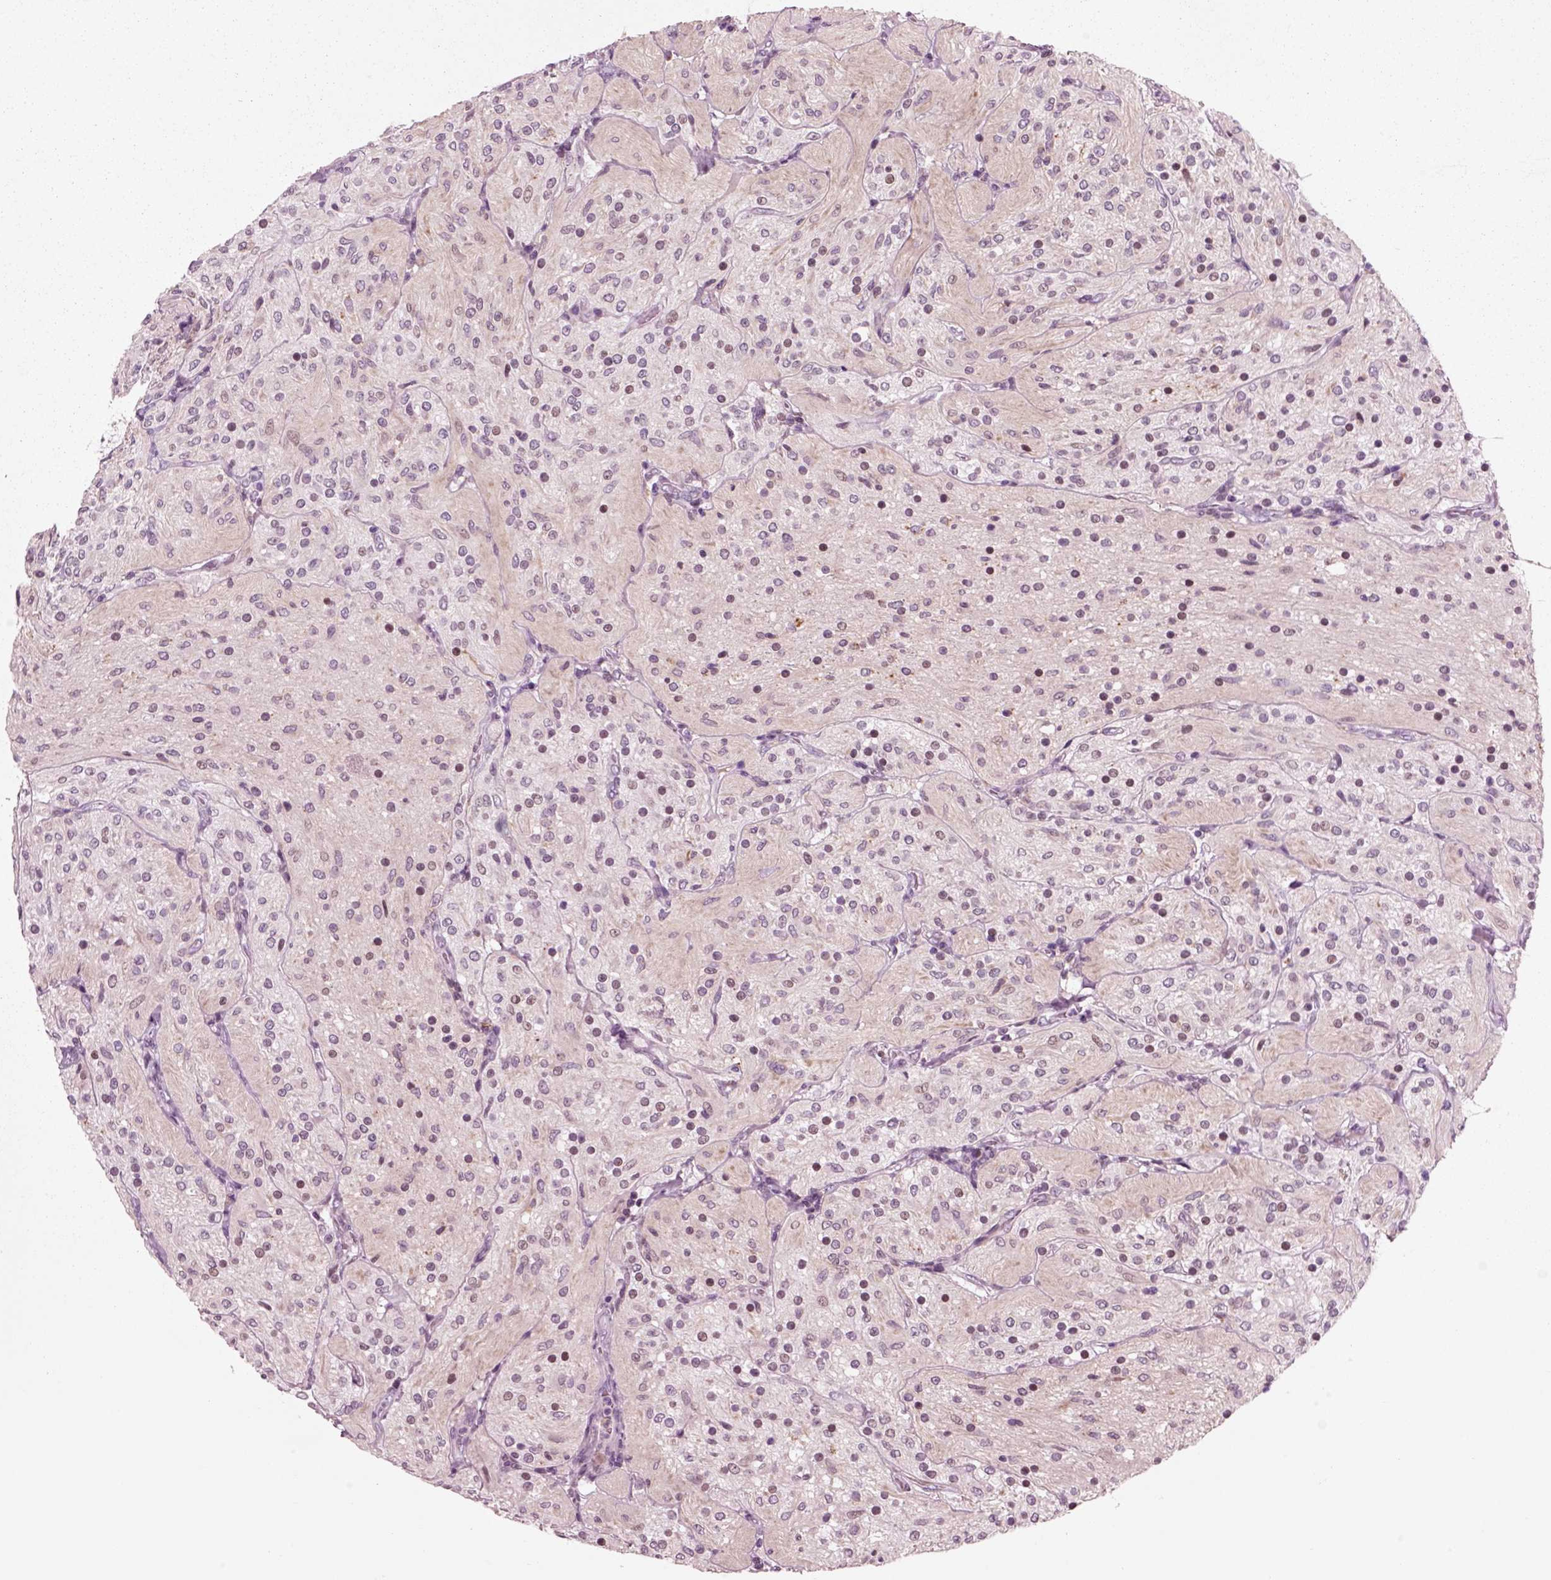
{"staining": {"intensity": "negative", "quantity": "none", "location": "none"}, "tissue": "glioma", "cell_type": "Tumor cells", "image_type": "cancer", "snomed": [{"axis": "morphology", "description": "Glioma, malignant, Low grade"}, {"axis": "topography", "description": "Brain"}], "caption": "IHC micrograph of neoplastic tissue: low-grade glioma (malignant) stained with DAB shows no significant protein positivity in tumor cells.", "gene": "CHGB", "patient": {"sex": "male", "age": 3}}